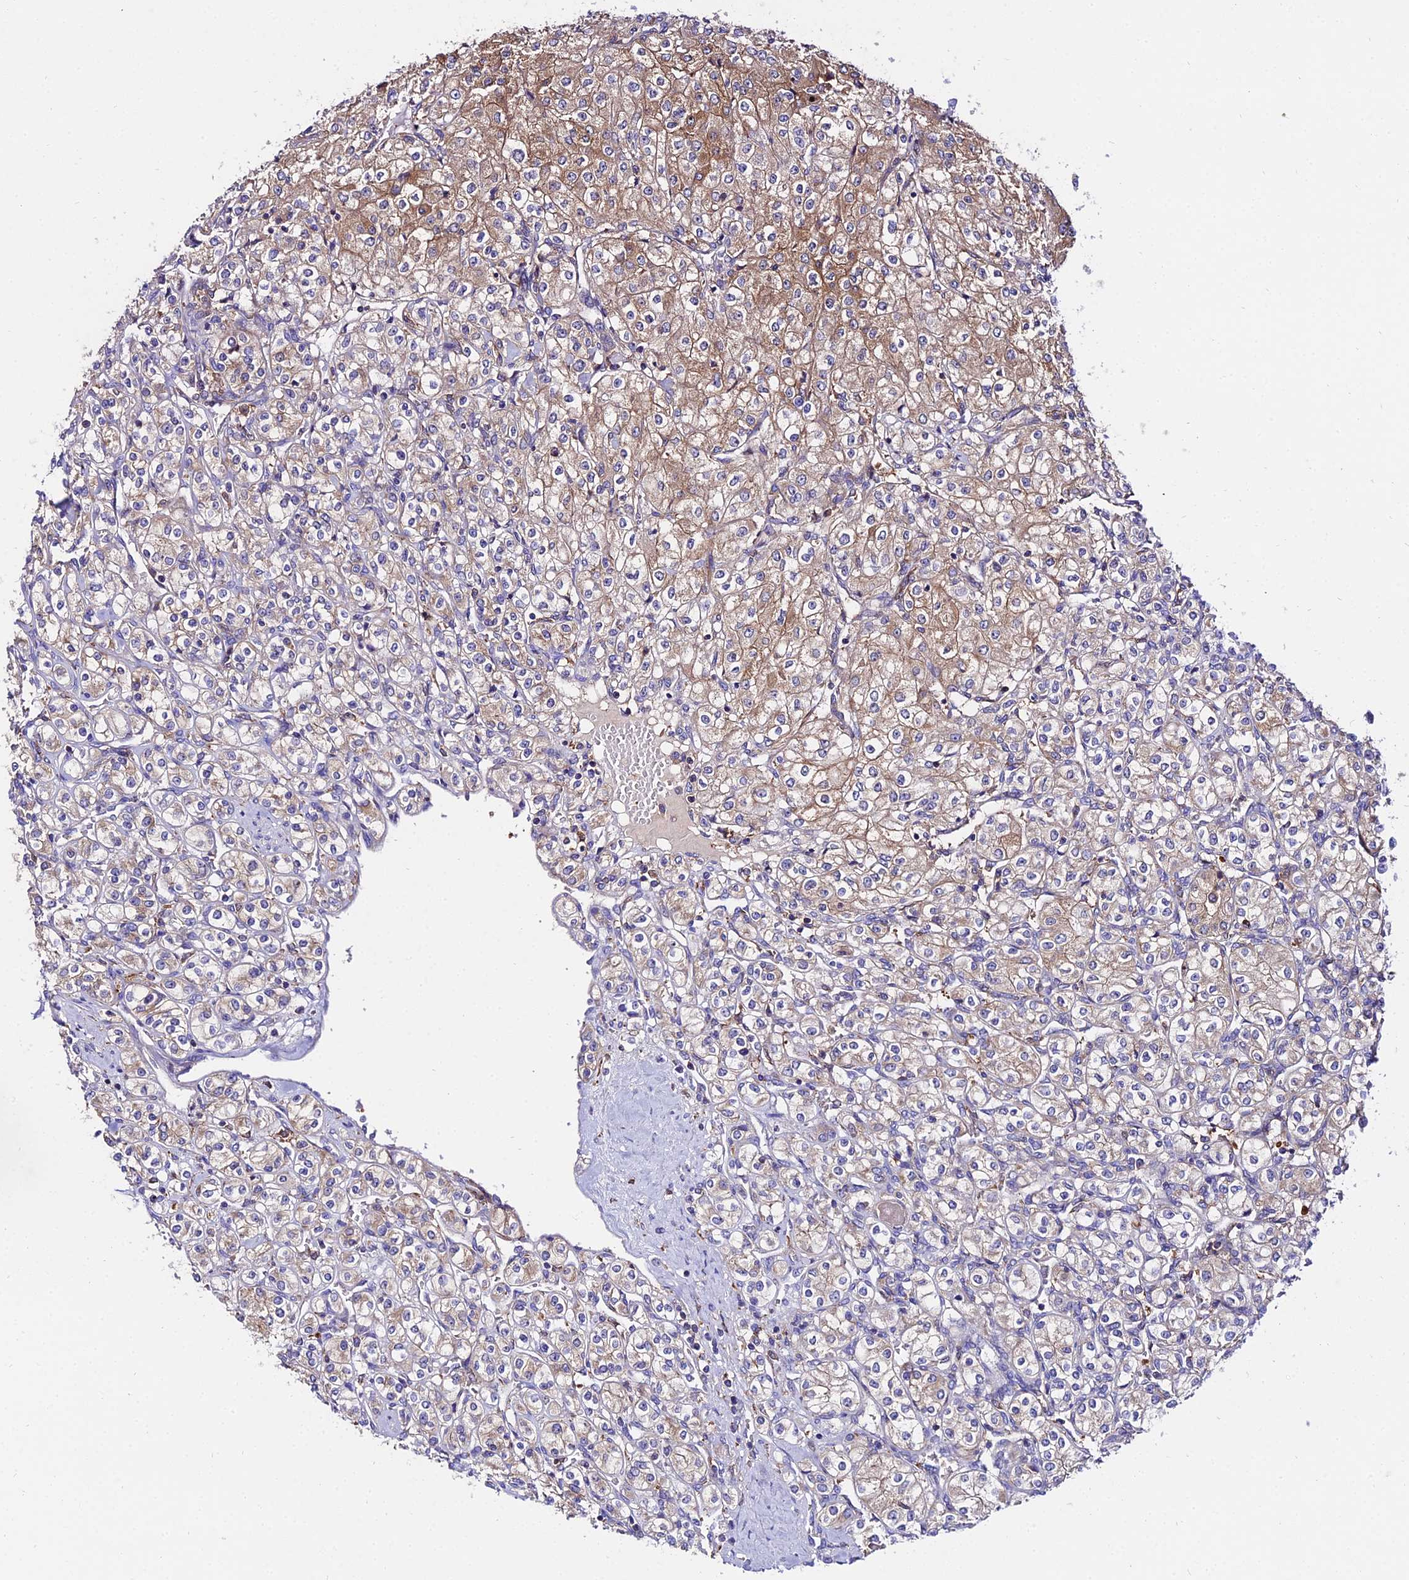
{"staining": {"intensity": "moderate", "quantity": "25%-75%", "location": "cytoplasmic/membranous"}, "tissue": "renal cancer", "cell_type": "Tumor cells", "image_type": "cancer", "snomed": [{"axis": "morphology", "description": "Adenocarcinoma, NOS"}, {"axis": "topography", "description": "Kidney"}], "caption": "DAB immunohistochemical staining of adenocarcinoma (renal) demonstrates moderate cytoplasmic/membranous protein staining in about 25%-75% of tumor cells. The staining was performed using DAB (3,3'-diaminobenzidine) to visualize the protein expression in brown, while the nuclei were stained in blue with hematoxylin (Magnification: 20x).", "gene": "C2orf69", "patient": {"sex": "male", "age": 77}}